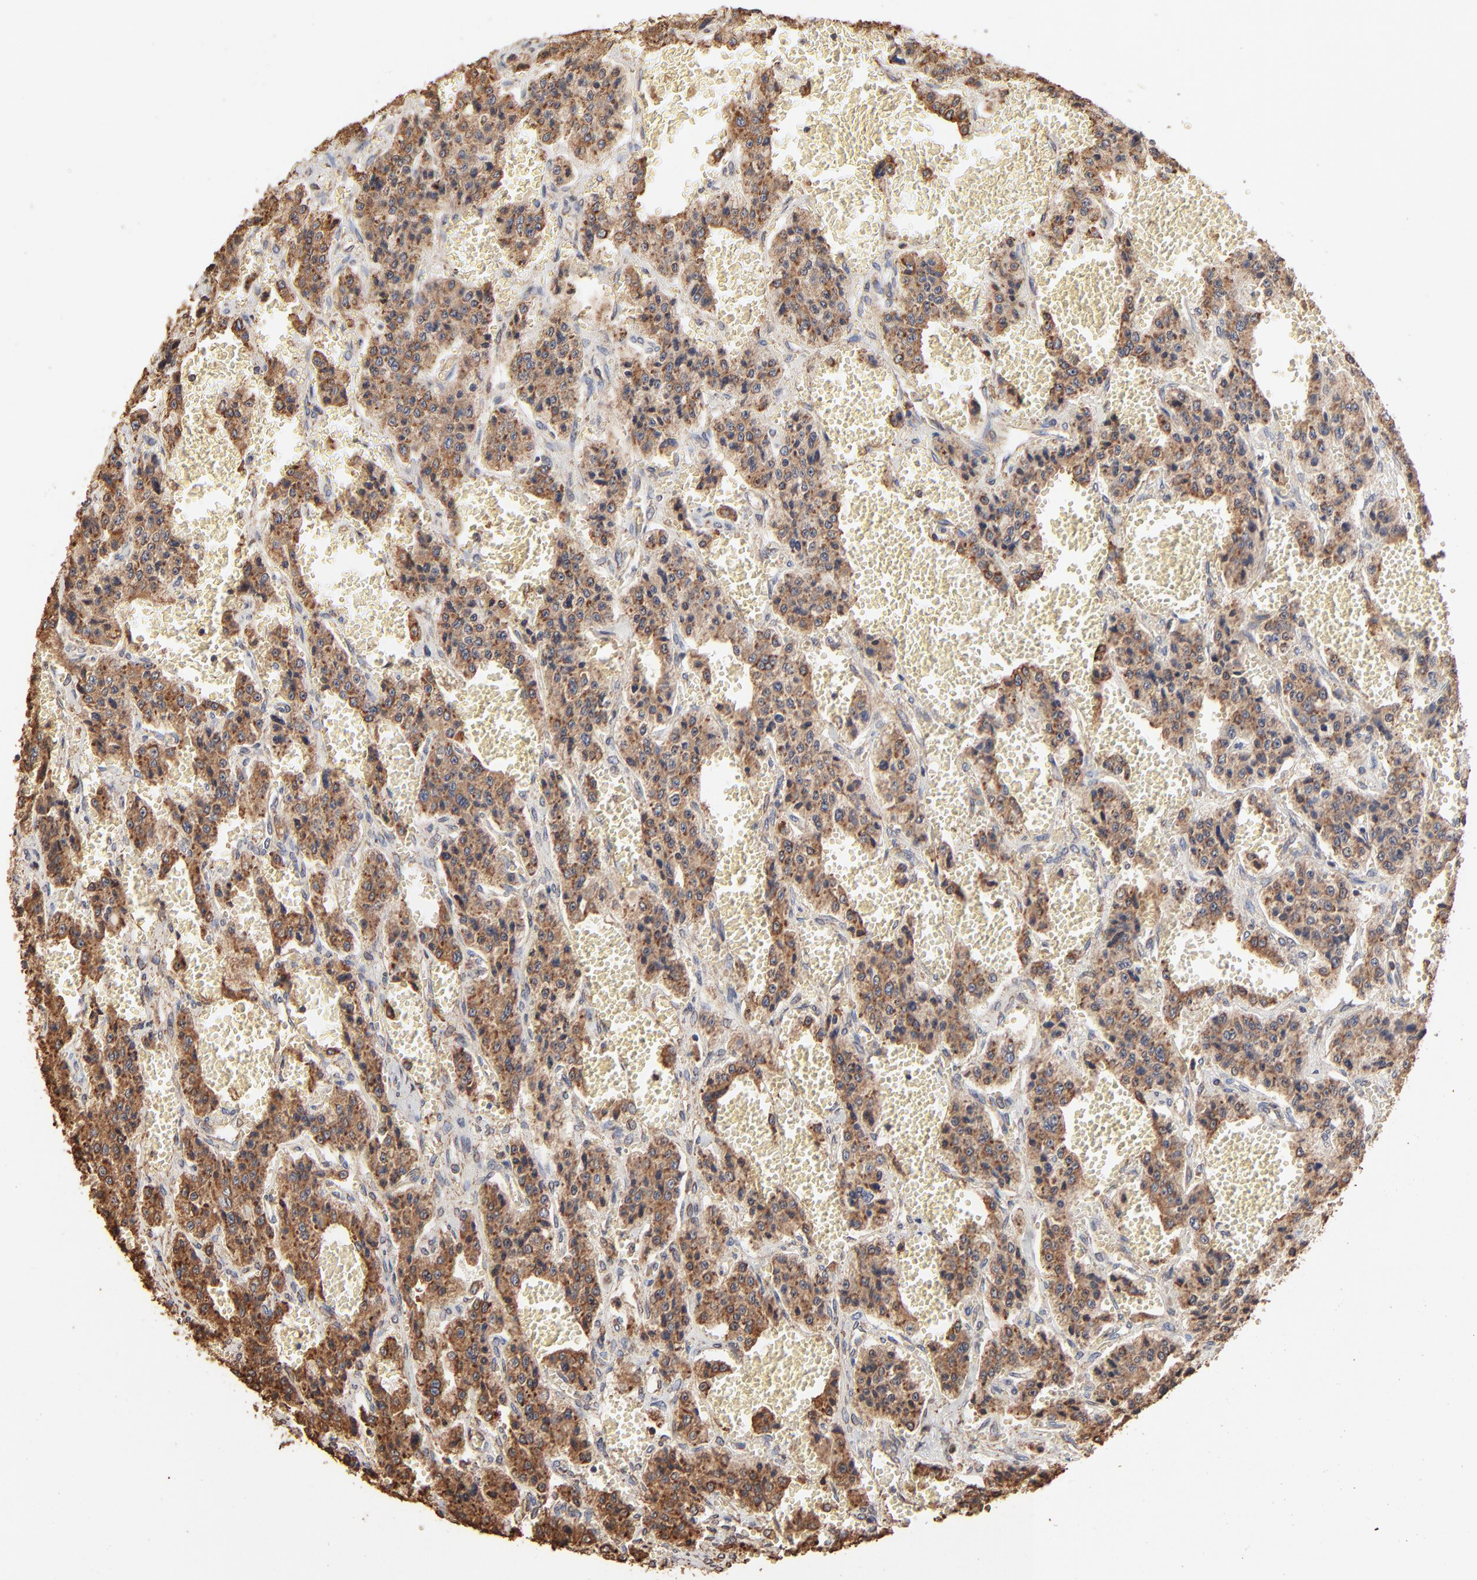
{"staining": {"intensity": "weak", "quantity": ">75%", "location": "cytoplasmic/membranous"}, "tissue": "carcinoid", "cell_type": "Tumor cells", "image_type": "cancer", "snomed": [{"axis": "morphology", "description": "Carcinoid, malignant, NOS"}, {"axis": "topography", "description": "Small intestine"}], "caption": "Immunohistochemistry (IHC) of carcinoid demonstrates low levels of weak cytoplasmic/membranous expression in about >75% of tumor cells.", "gene": "PDIA3", "patient": {"sex": "male", "age": 52}}